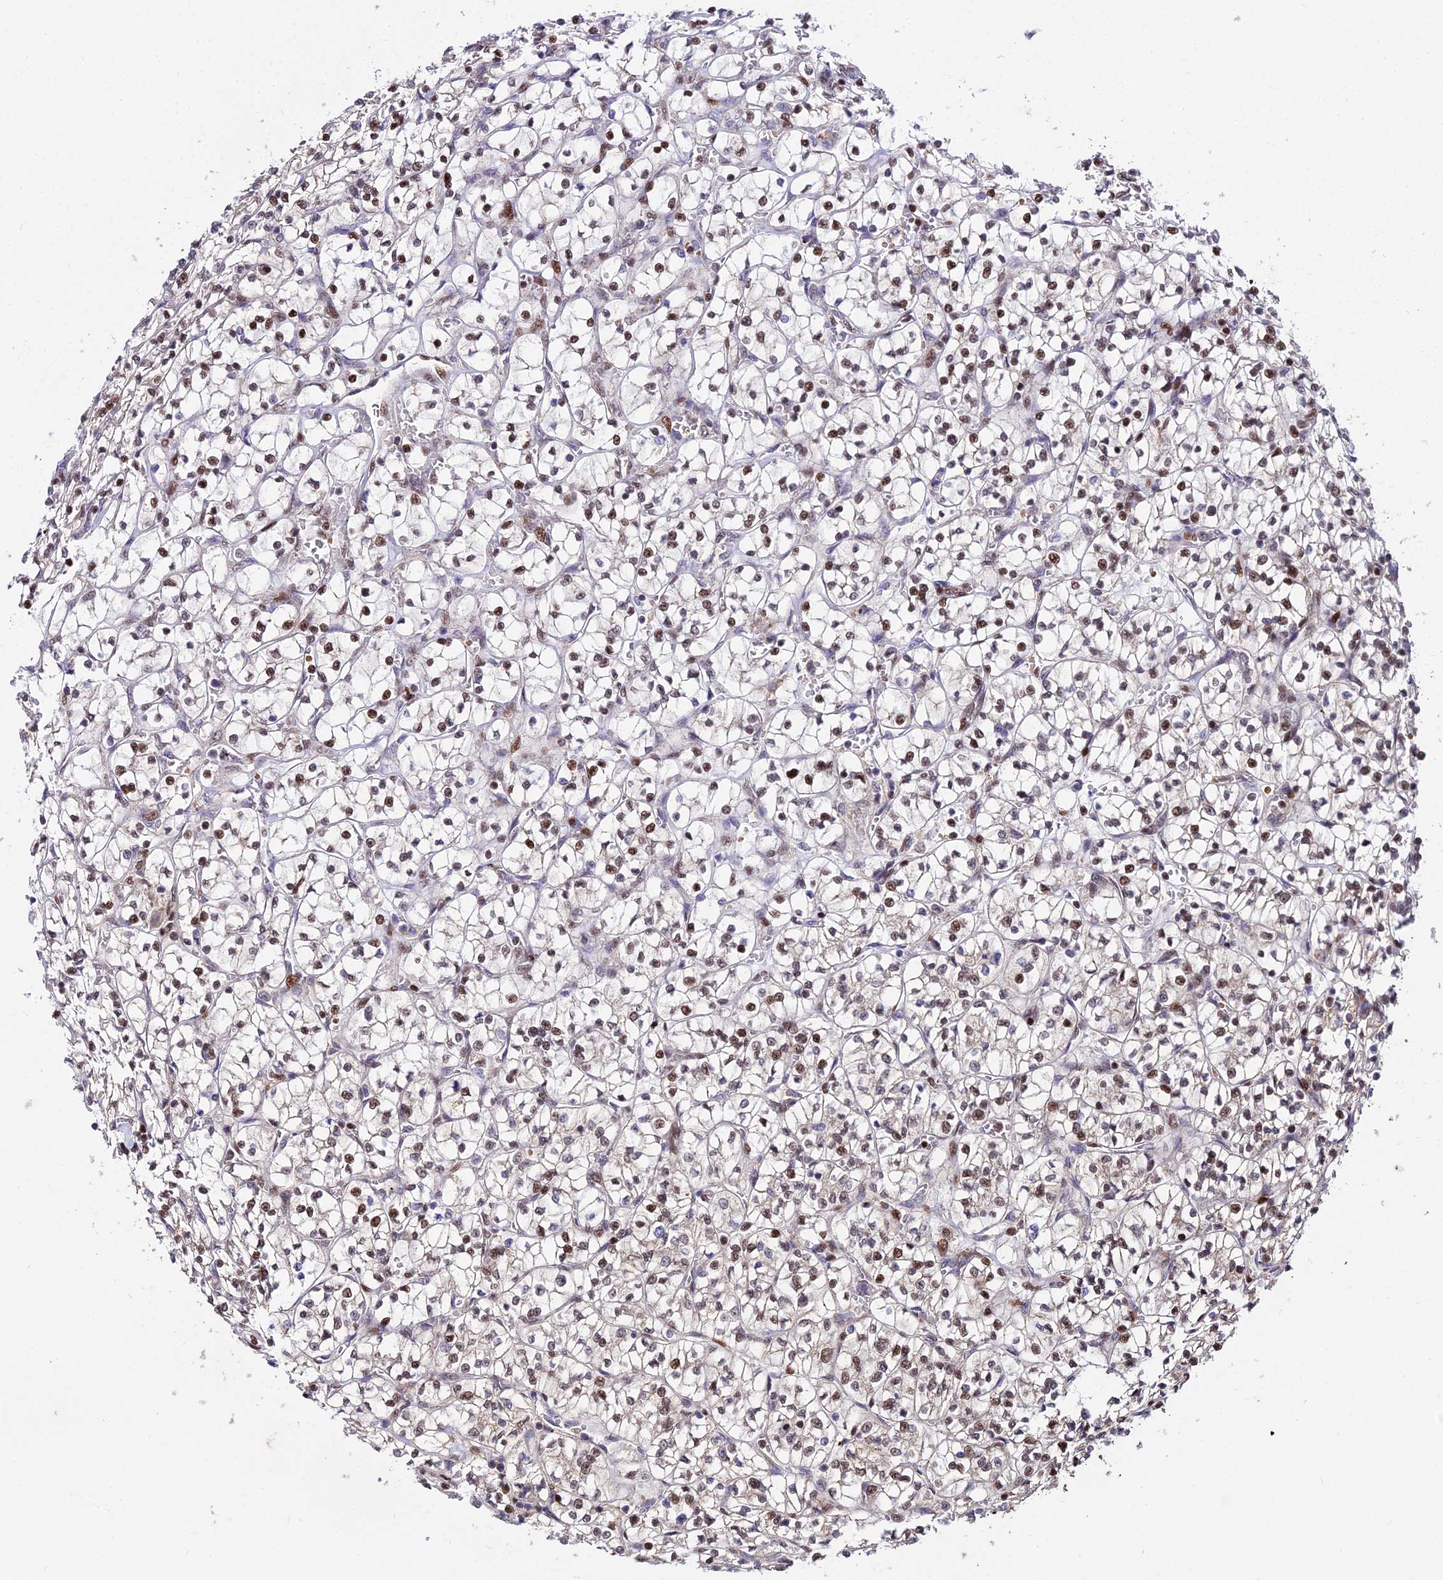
{"staining": {"intensity": "moderate", "quantity": ">75%", "location": "nuclear"}, "tissue": "renal cancer", "cell_type": "Tumor cells", "image_type": "cancer", "snomed": [{"axis": "morphology", "description": "Adenocarcinoma, NOS"}, {"axis": "topography", "description": "Kidney"}], "caption": "A high-resolution micrograph shows IHC staining of renal cancer, which demonstrates moderate nuclear positivity in about >75% of tumor cells.", "gene": "CIB3", "patient": {"sex": "female", "age": 64}}